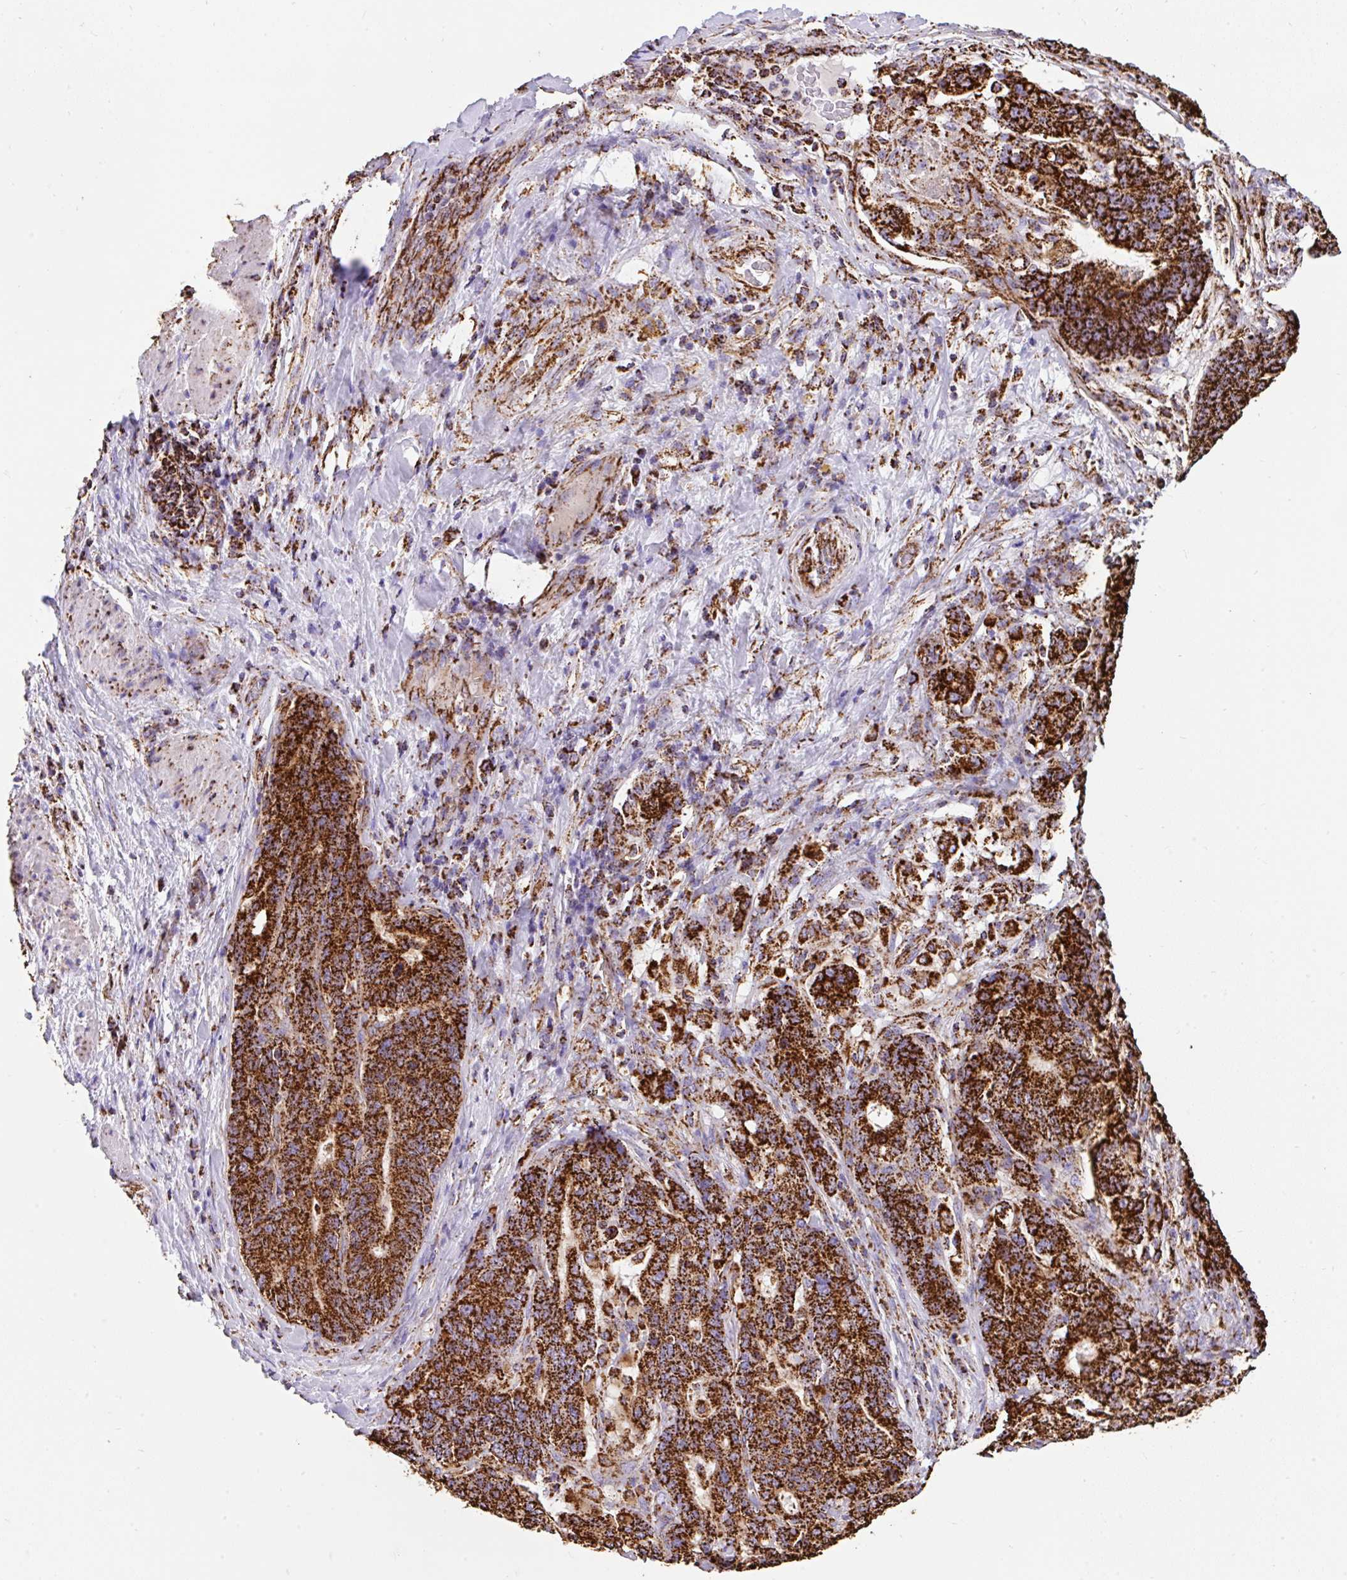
{"staining": {"intensity": "strong", "quantity": ">75%", "location": "cytoplasmic/membranous"}, "tissue": "stomach cancer", "cell_type": "Tumor cells", "image_type": "cancer", "snomed": [{"axis": "morphology", "description": "Normal tissue, NOS"}, {"axis": "morphology", "description": "Adenocarcinoma, NOS"}, {"axis": "topography", "description": "Stomach"}], "caption": "Tumor cells show strong cytoplasmic/membranous staining in approximately >75% of cells in stomach adenocarcinoma. The staining was performed using DAB, with brown indicating positive protein expression. Nuclei are stained blue with hematoxylin.", "gene": "ANKRD33B", "patient": {"sex": "female", "age": 64}}